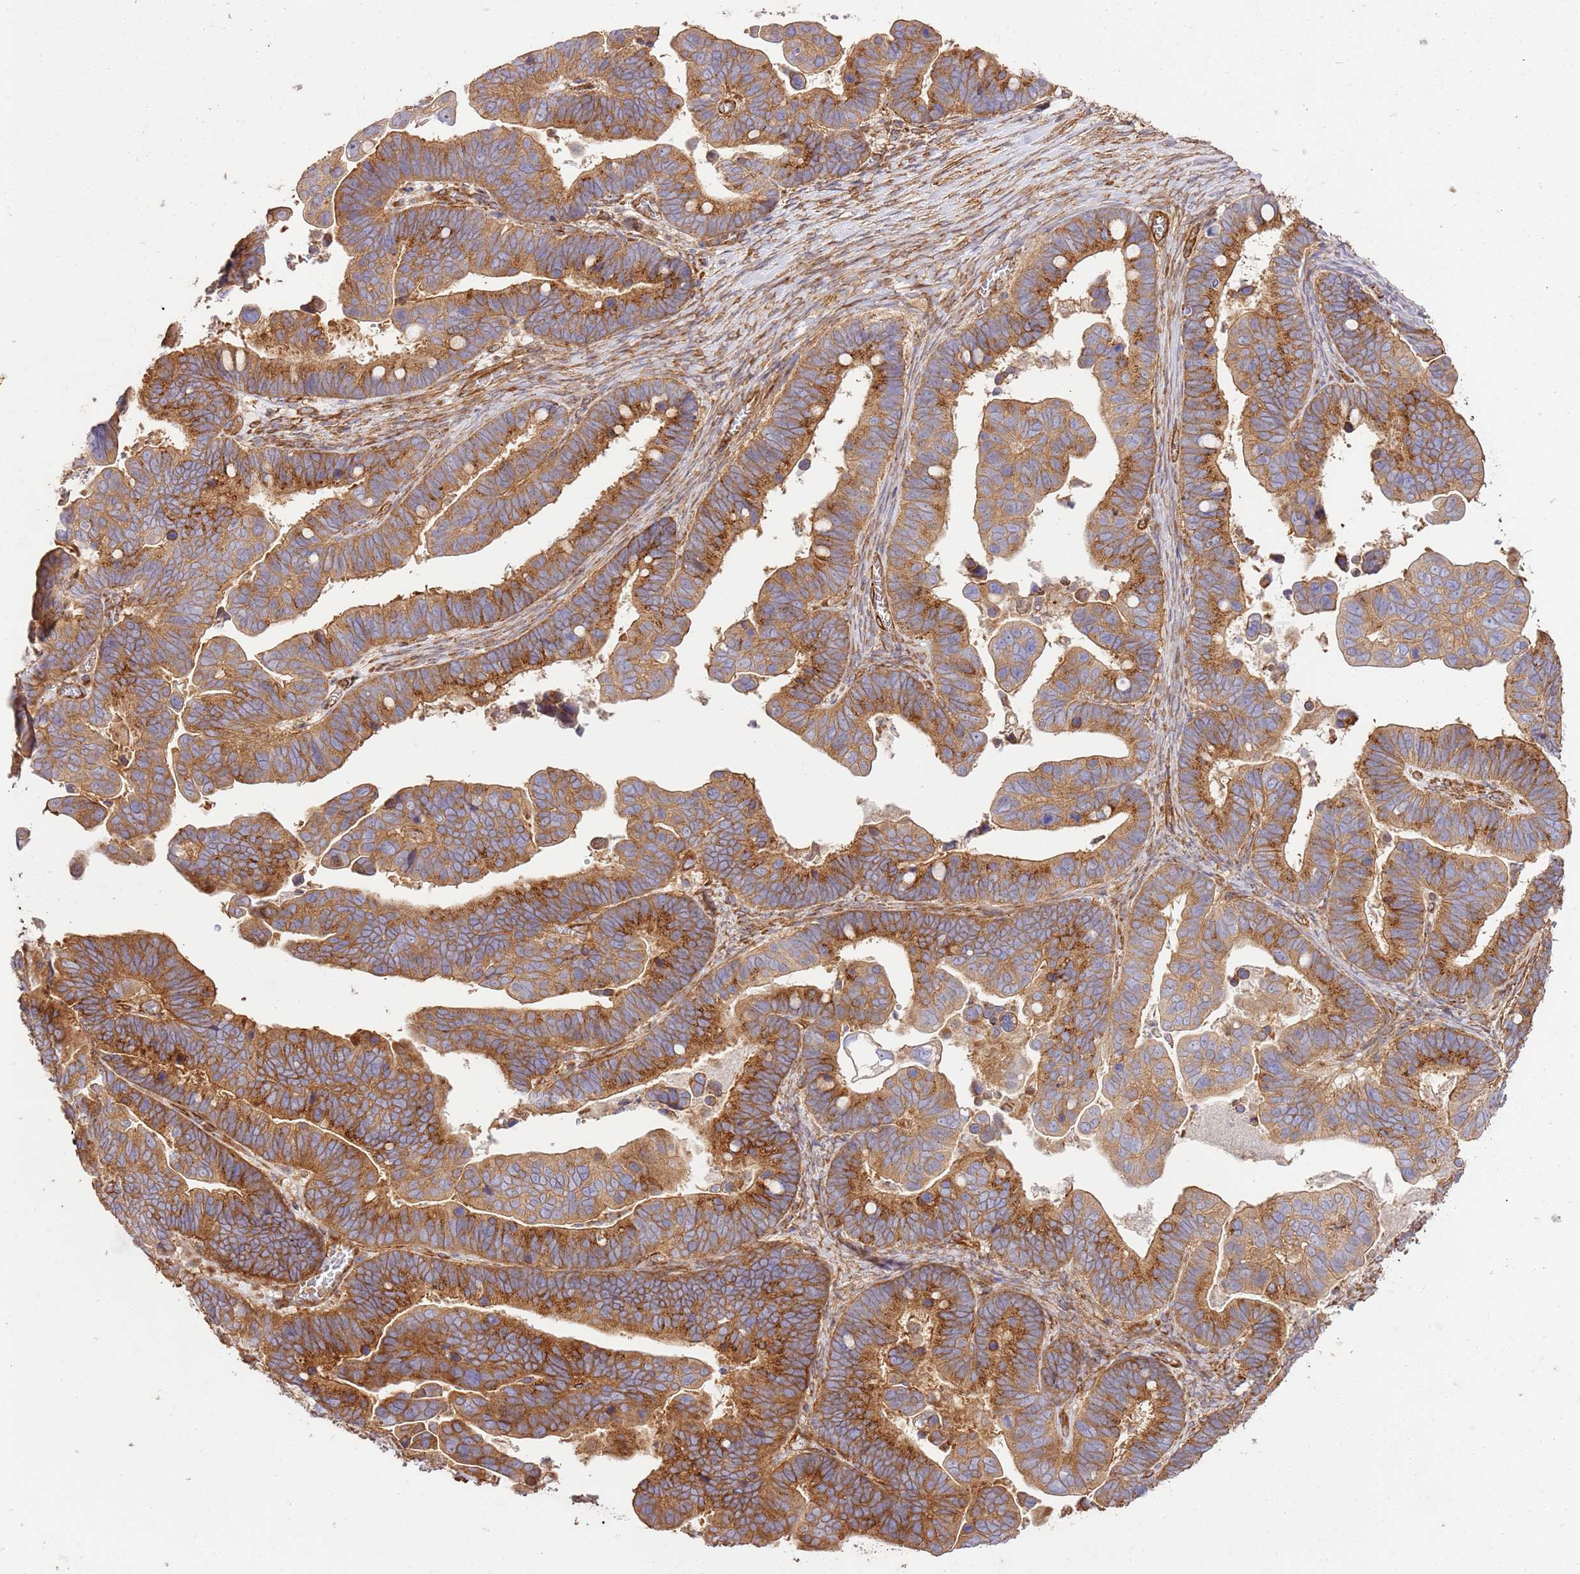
{"staining": {"intensity": "strong", "quantity": ">75%", "location": "cytoplasmic/membranous"}, "tissue": "ovarian cancer", "cell_type": "Tumor cells", "image_type": "cancer", "snomed": [{"axis": "morphology", "description": "Cystadenocarcinoma, serous, NOS"}, {"axis": "topography", "description": "Ovary"}], "caption": "Protein analysis of ovarian serous cystadenocarcinoma tissue shows strong cytoplasmic/membranous positivity in approximately >75% of tumor cells. (Brightfield microscopy of DAB IHC at high magnification).", "gene": "ZBTB39", "patient": {"sex": "female", "age": 56}}